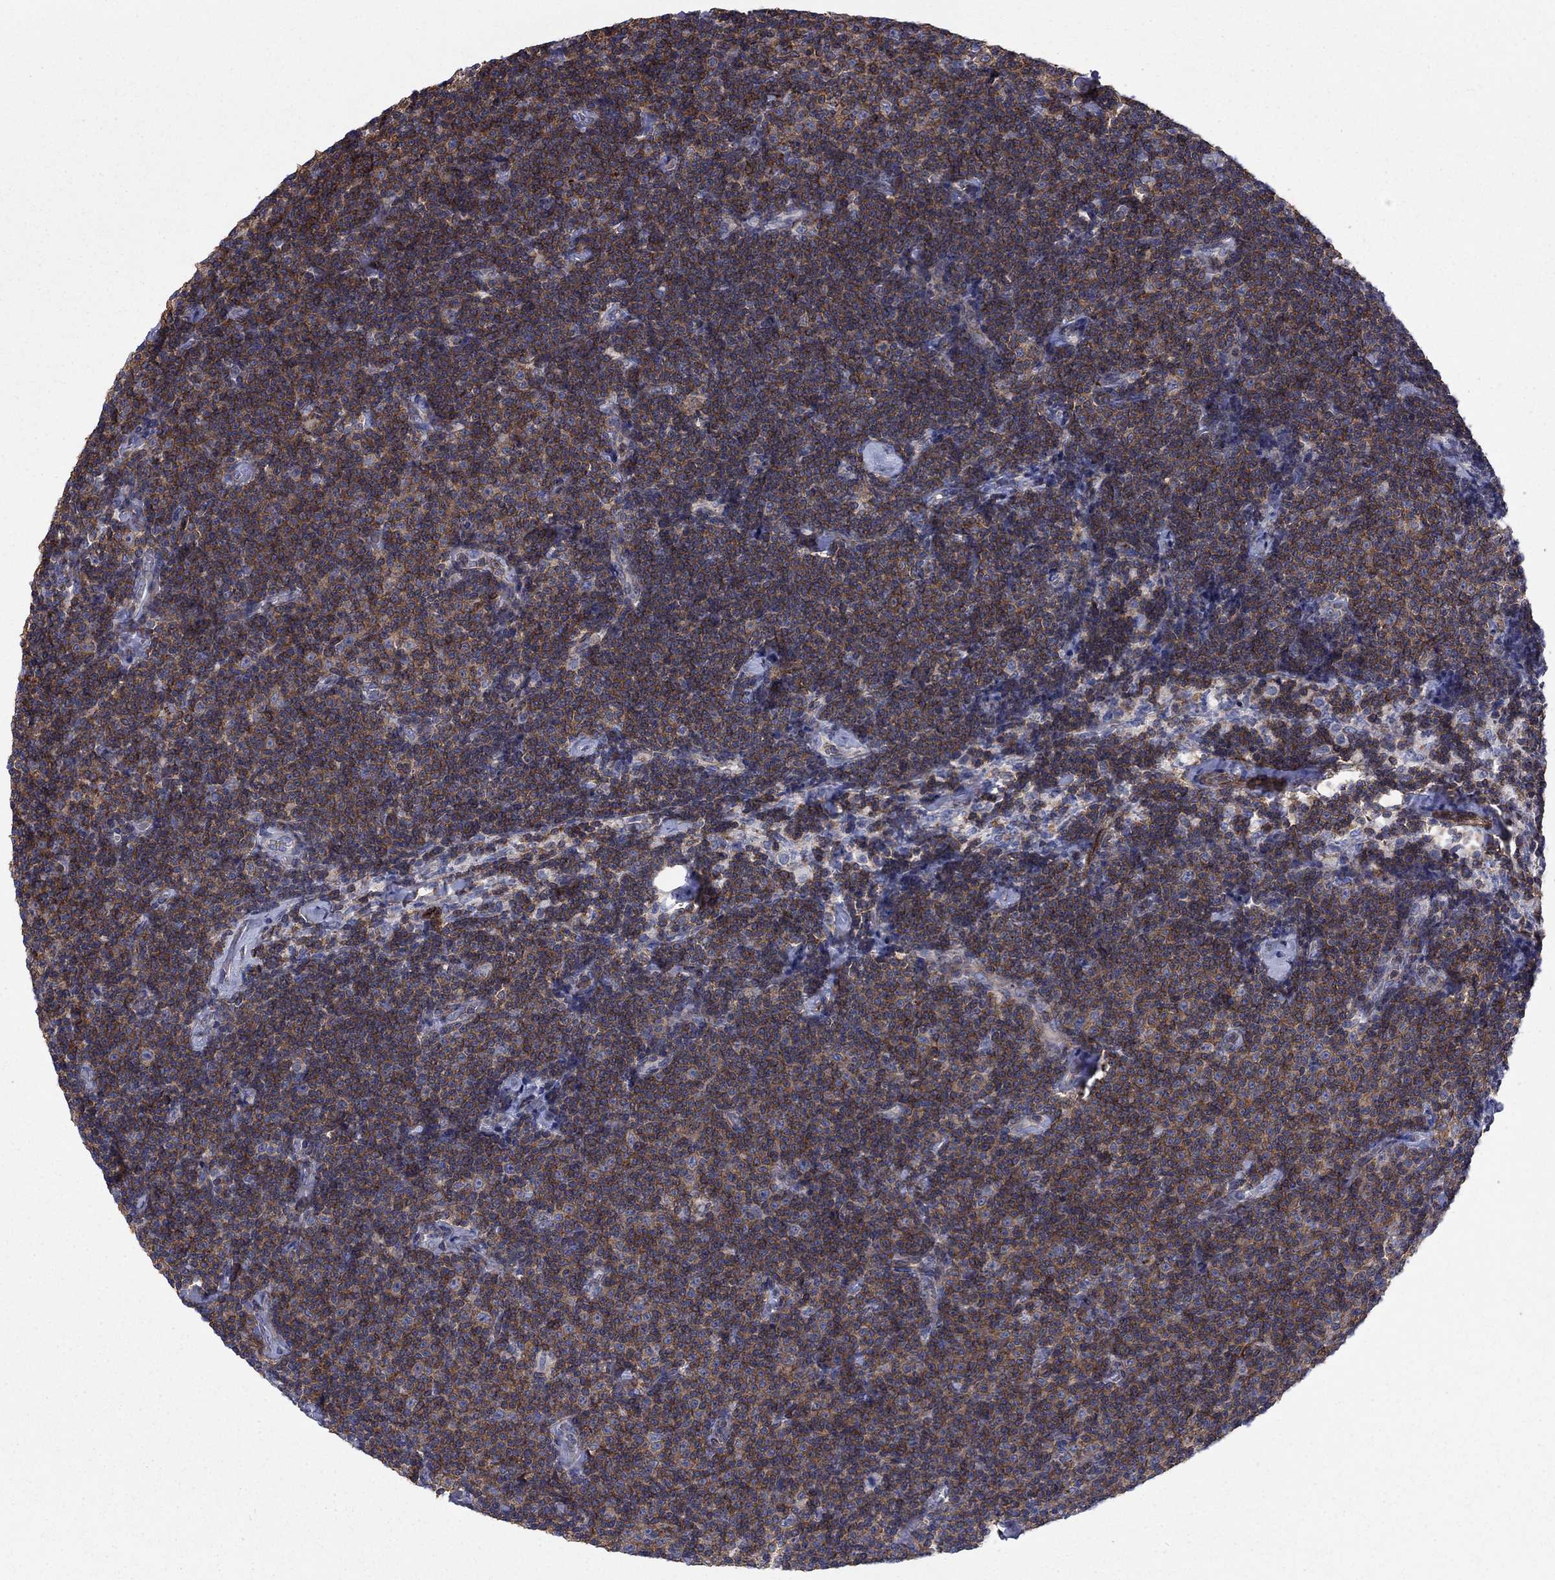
{"staining": {"intensity": "moderate", "quantity": ">75%", "location": "cytoplasmic/membranous"}, "tissue": "lymphoma", "cell_type": "Tumor cells", "image_type": "cancer", "snomed": [{"axis": "morphology", "description": "Malignant lymphoma, non-Hodgkin's type, Low grade"}, {"axis": "topography", "description": "Lymph node"}], "caption": "Immunohistochemistry (IHC) of low-grade malignant lymphoma, non-Hodgkin's type shows medium levels of moderate cytoplasmic/membranous positivity in about >75% of tumor cells.", "gene": "PSD4", "patient": {"sex": "male", "age": 81}}